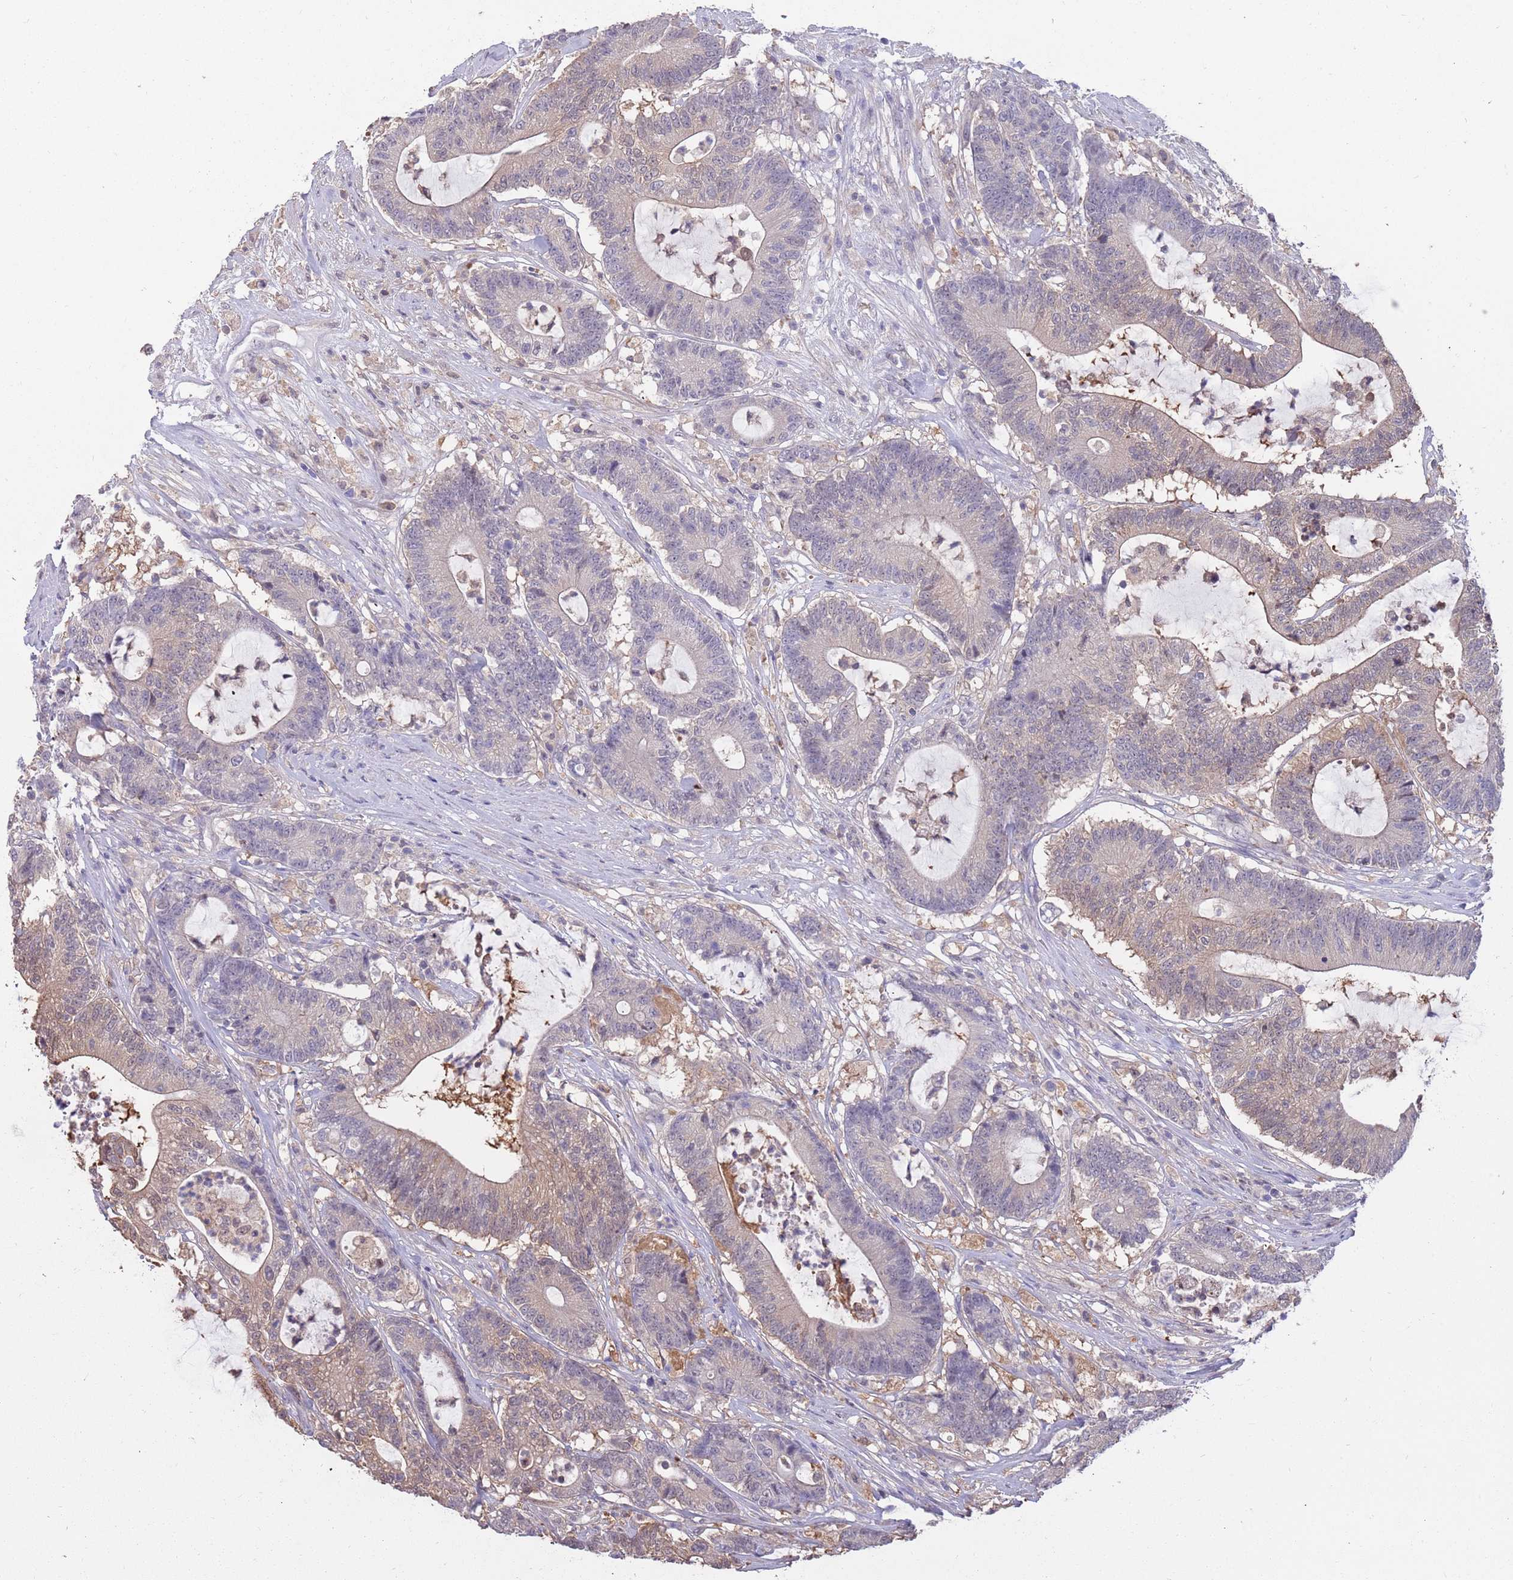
{"staining": {"intensity": "weak", "quantity": "25%-75%", "location": "cytoplasmic/membranous"}, "tissue": "colorectal cancer", "cell_type": "Tumor cells", "image_type": "cancer", "snomed": [{"axis": "morphology", "description": "Adenocarcinoma, NOS"}, {"axis": "topography", "description": "Colon"}], "caption": "Immunohistochemistry photomicrograph of neoplastic tissue: human colorectal adenocarcinoma stained using IHC shows low levels of weak protein expression localized specifically in the cytoplasmic/membranous of tumor cells, appearing as a cytoplasmic/membranous brown color.", "gene": "AP5S1", "patient": {"sex": "female", "age": 84}}